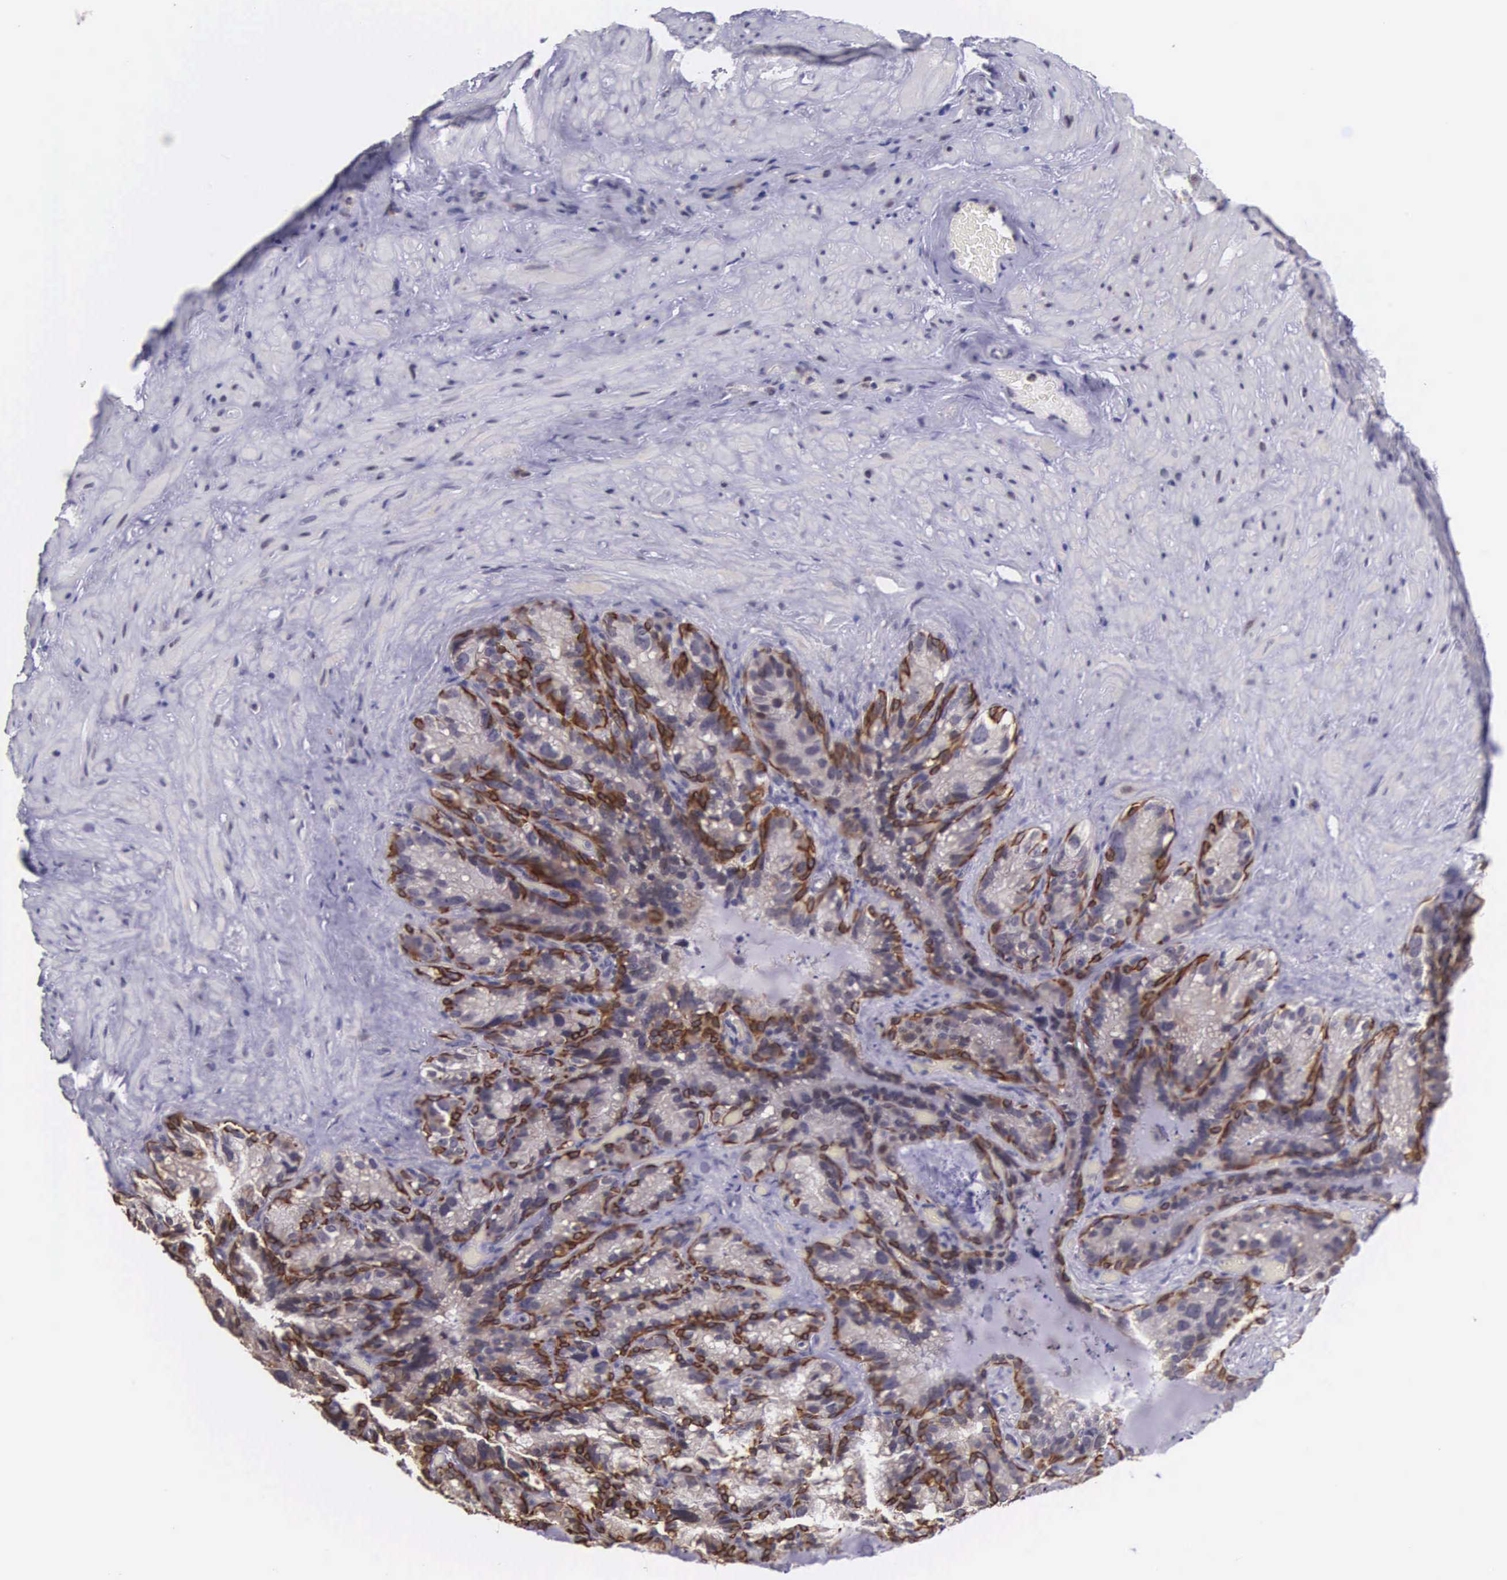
{"staining": {"intensity": "moderate", "quantity": "25%-75%", "location": "cytoplasmic/membranous"}, "tissue": "seminal vesicle", "cell_type": "Glandular cells", "image_type": "normal", "snomed": [{"axis": "morphology", "description": "Normal tissue, NOS"}, {"axis": "topography", "description": "Seminal veicle"}], "caption": "Immunohistochemistry (DAB) staining of normal human seminal vesicle reveals moderate cytoplasmic/membranous protein positivity in approximately 25%-75% of glandular cells. (Stains: DAB (3,3'-diaminobenzidine) in brown, nuclei in blue, Microscopy: brightfield microscopy at high magnification).", "gene": "SLC25A21", "patient": {"sex": "male", "age": 63}}